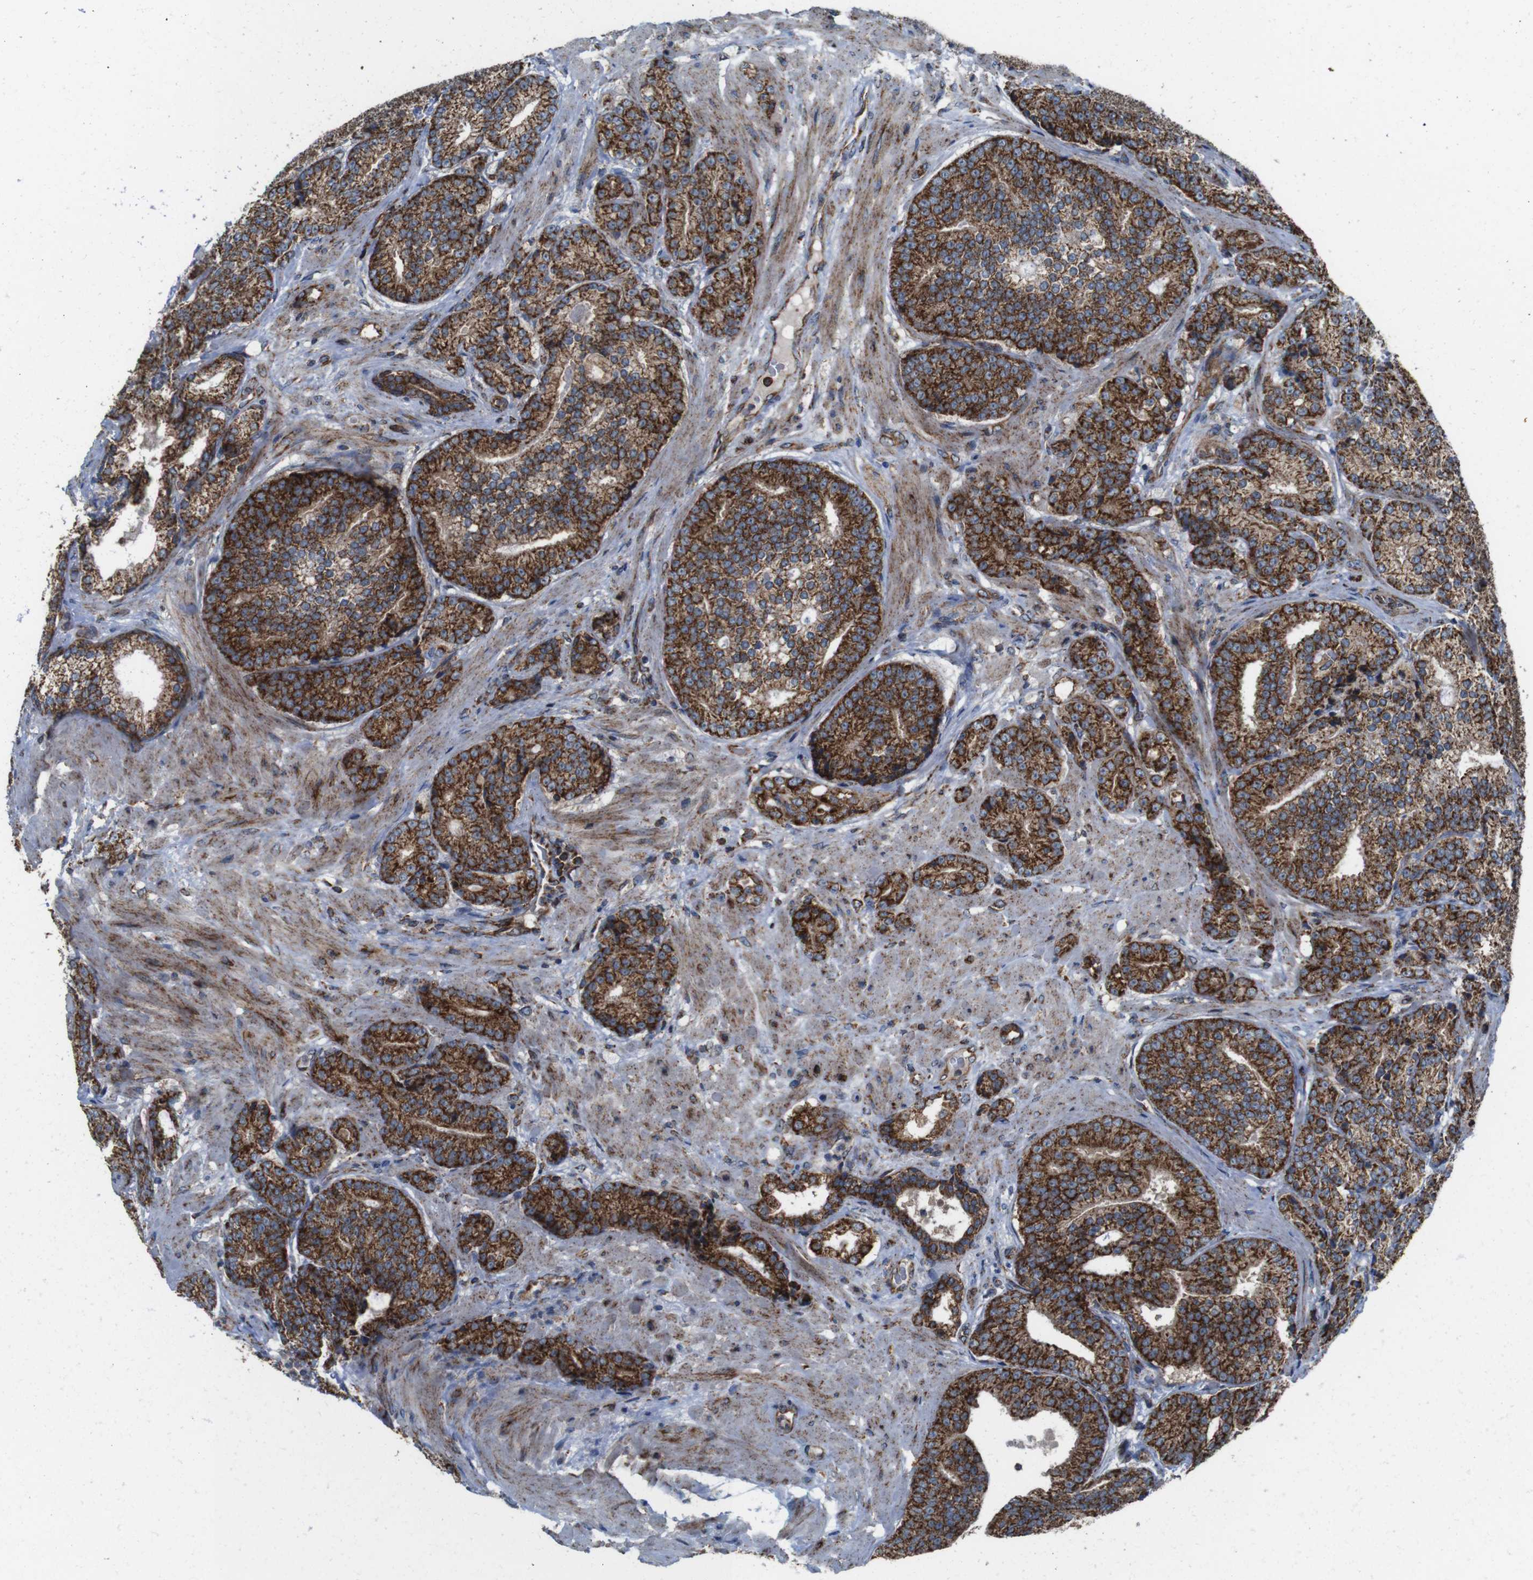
{"staining": {"intensity": "strong", "quantity": "25%-75%", "location": "cytoplasmic/membranous"}, "tissue": "prostate cancer", "cell_type": "Tumor cells", "image_type": "cancer", "snomed": [{"axis": "morphology", "description": "Adenocarcinoma, High grade"}, {"axis": "topography", "description": "Prostate"}], "caption": "High-magnification brightfield microscopy of adenocarcinoma (high-grade) (prostate) stained with DAB (brown) and counterstained with hematoxylin (blue). tumor cells exhibit strong cytoplasmic/membranous expression is present in about25%-75% of cells.", "gene": "HK1", "patient": {"sex": "male", "age": 61}}